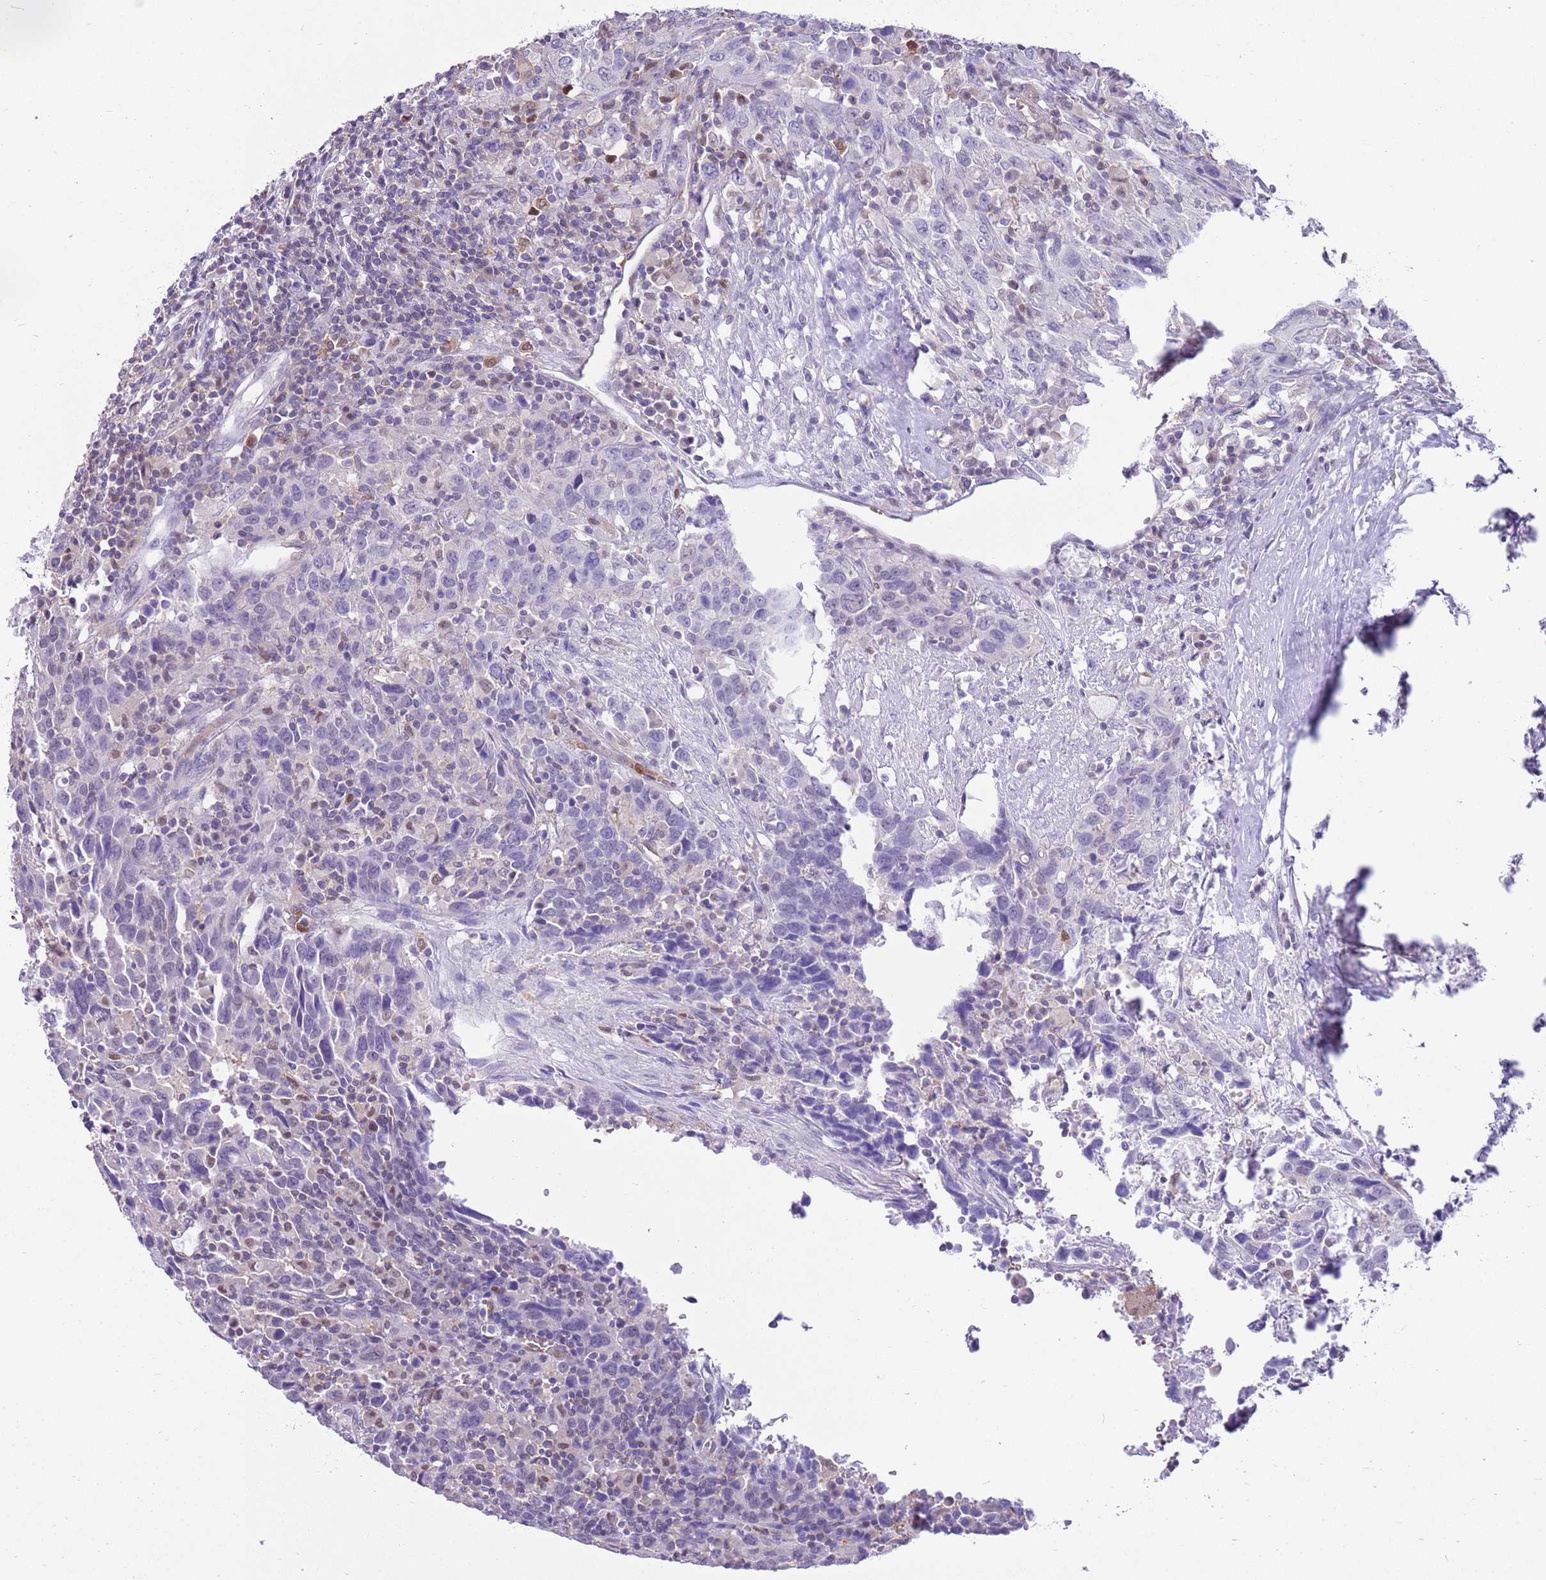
{"staining": {"intensity": "negative", "quantity": "none", "location": "none"}, "tissue": "urothelial cancer", "cell_type": "Tumor cells", "image_type": "cancer", "snomed": [{"axis": "morphology", "description": "Urothelial carcinoma, High grade"}, {"axis": "topography", "description": "Urinary bladder"}], "caption": "The micrograph shows no staining of tumor cells in urothelial cancer. (Stains: DAB (3,3'-diaminobenzidine) immunohistochemistry with hematoxylin counter stain, Microscopy: brightfield microscopy at high magnification).", "gene": "DDI2", "patient": {"sex": "male", "age": 61}}